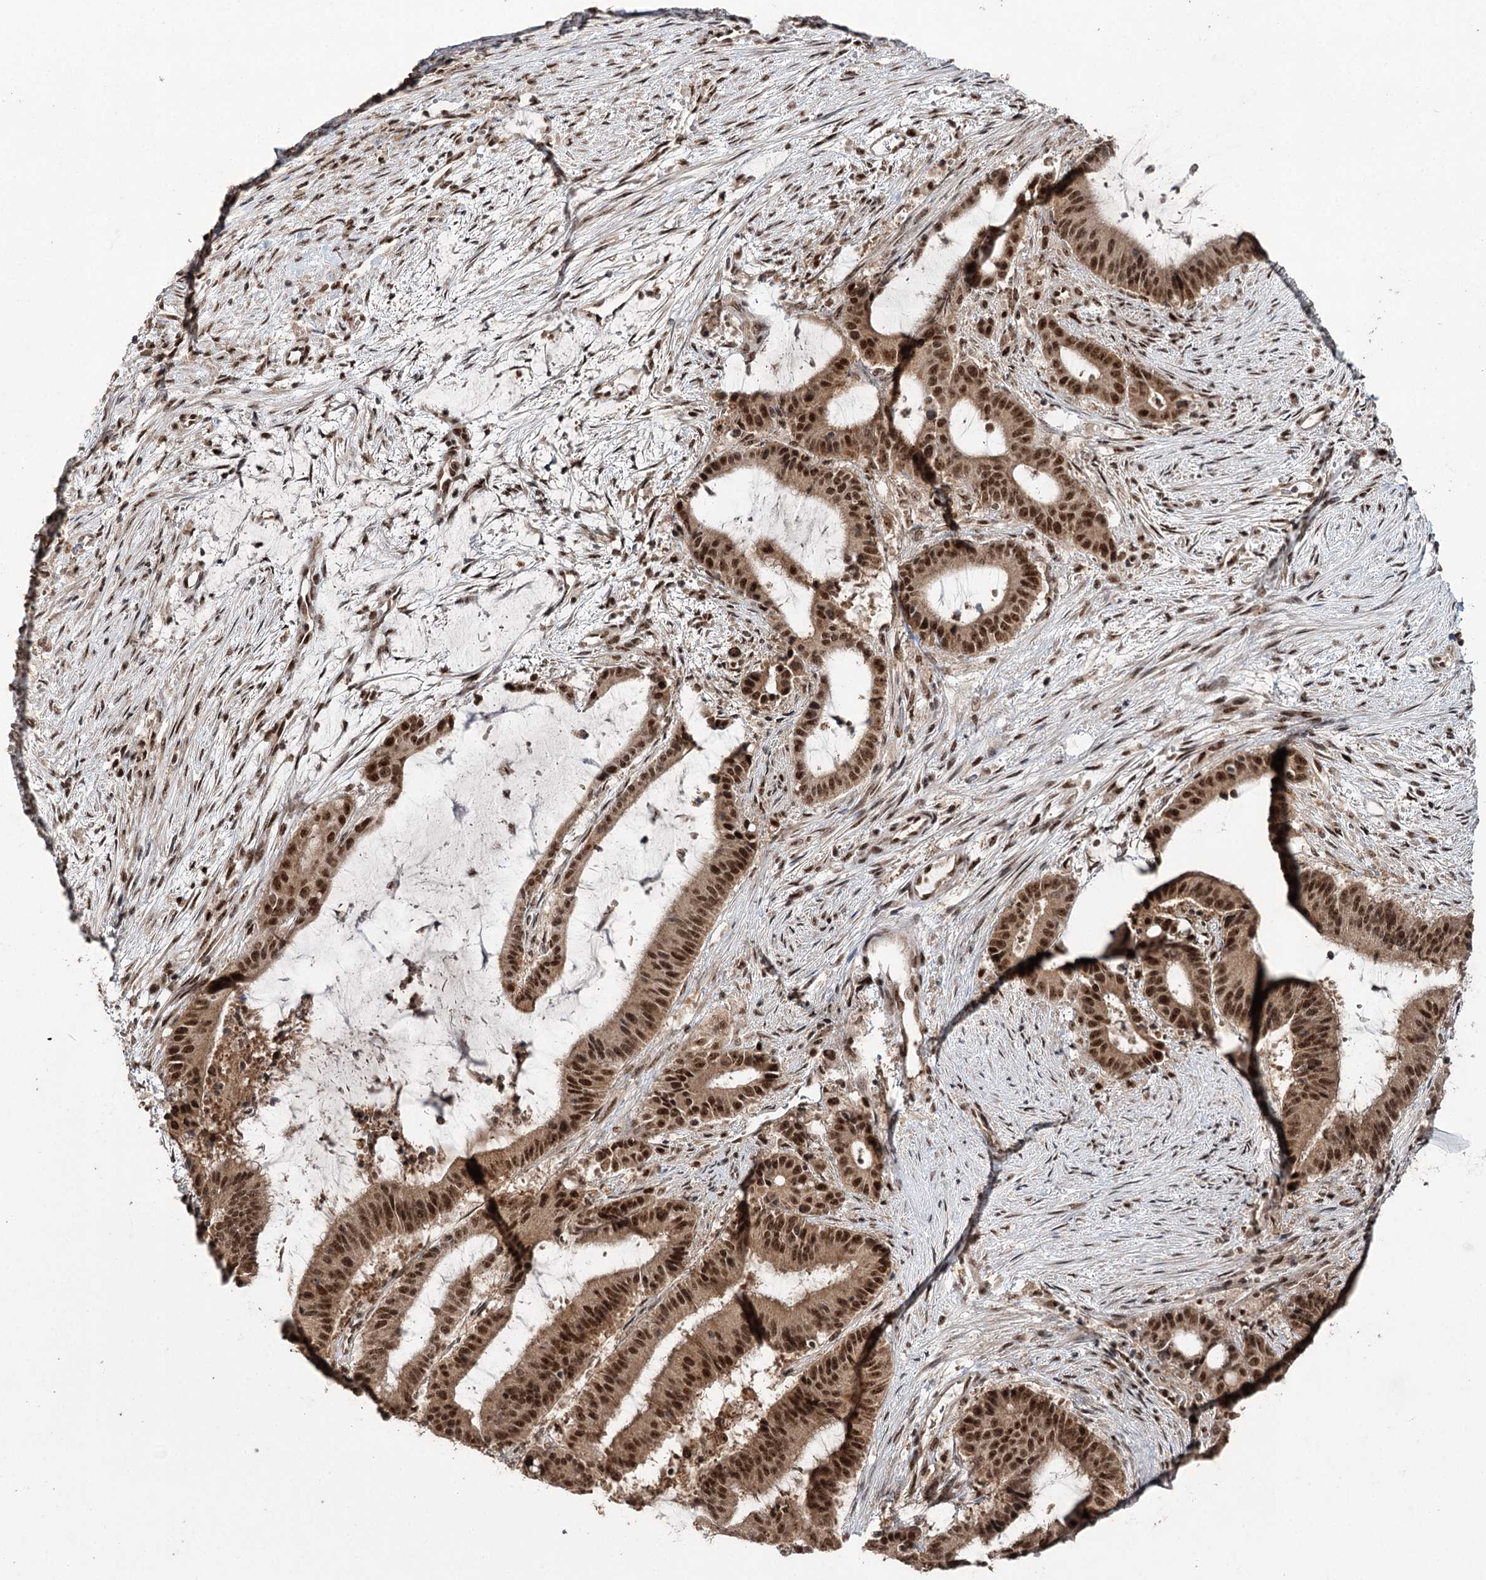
{"staining": {"intensity": "moderate", "quantity": ">75%", "location": "cytoplasmic/membranous,nuclear"}, "tissue": "liver cancer", "cell_type": "Tumor cells", "image_type": "cancer", "snomed": [{"axis": "morphology", "description": "Normal tissue, NOS"}, {"axis": "morphology", "description": "Cholangiocarcinoma"}, {"axis": "topography", "description": "Liver"}, {"axis": "topography", "description": "Peripheral nerve tissue"}], "caption": "A high-resolution image shows immunohistochemistry (IHC) staining of liver cancer (cholangiocarcinoma), which displays moderate cytoplasmic/membranous and nuclear staining in approximately >75% of tumor cells.", "gene": "ERCC3", "patient": {"sex": "female", "age": 73}}